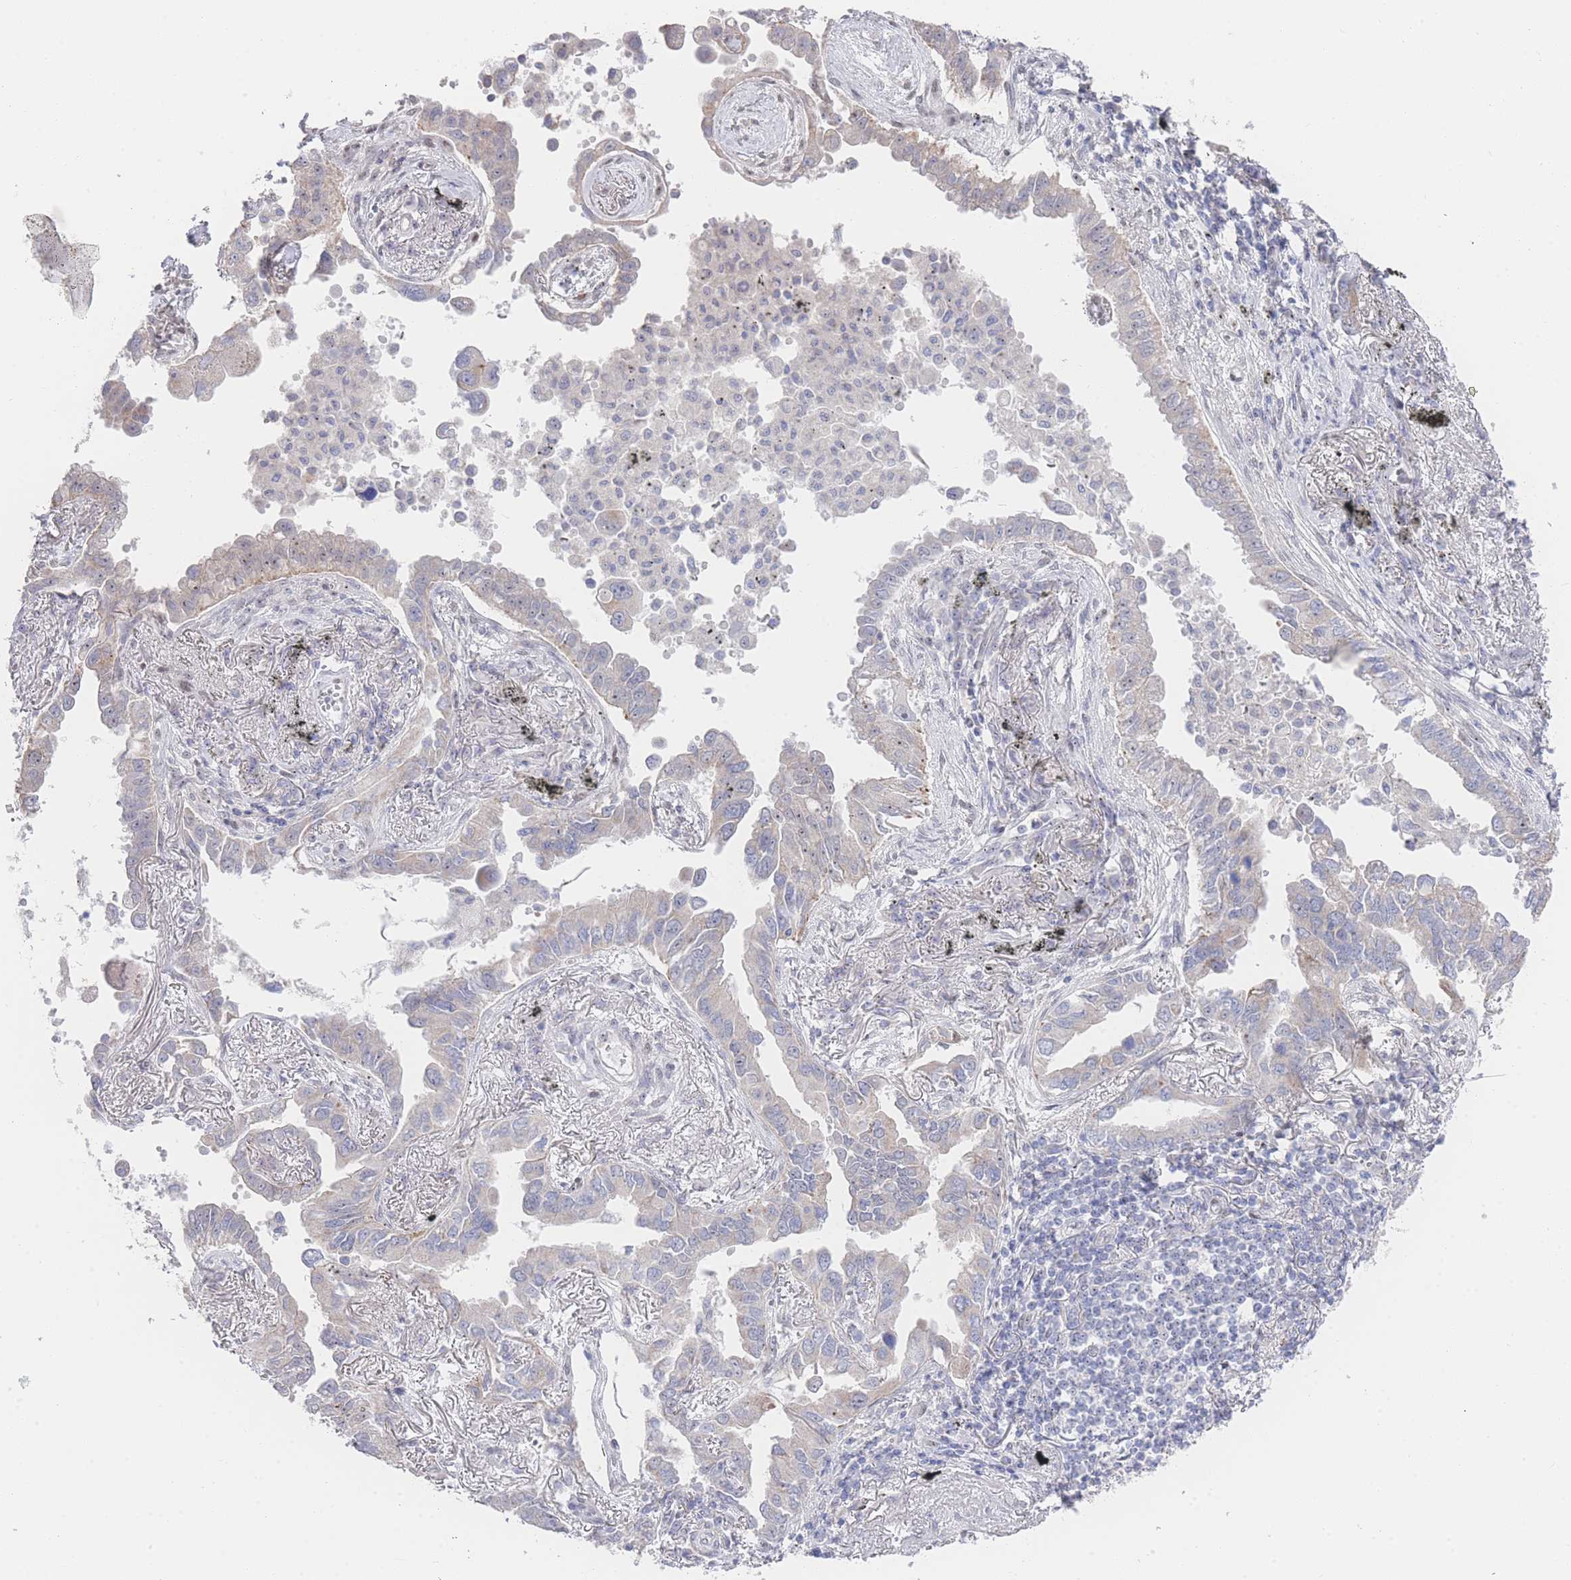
{"staining": {"intensity": "weak", "quantity": "<25%", "location": "cytoplasmic/membranous"}, "tissue": "lung cancer", "cell_type": "Tumor cells", "image_type": "cancer", "snomed": [{"axis": "morphology", "description": "Adenocarcinoma, NOS"}, {"axis": "topography", "description": "Lung"}], "caption": "IHC image of human lung adenocarcinoma stained for a protein (brown), which demonstrates no positivity in tumor cells. (Brightfield microscopy of DAB (3,3'-diaminobenzidine) immunohistochemistry at high magnification).", "gene": "ZNF142", "patient": {"sex": "male", "age": 67}}